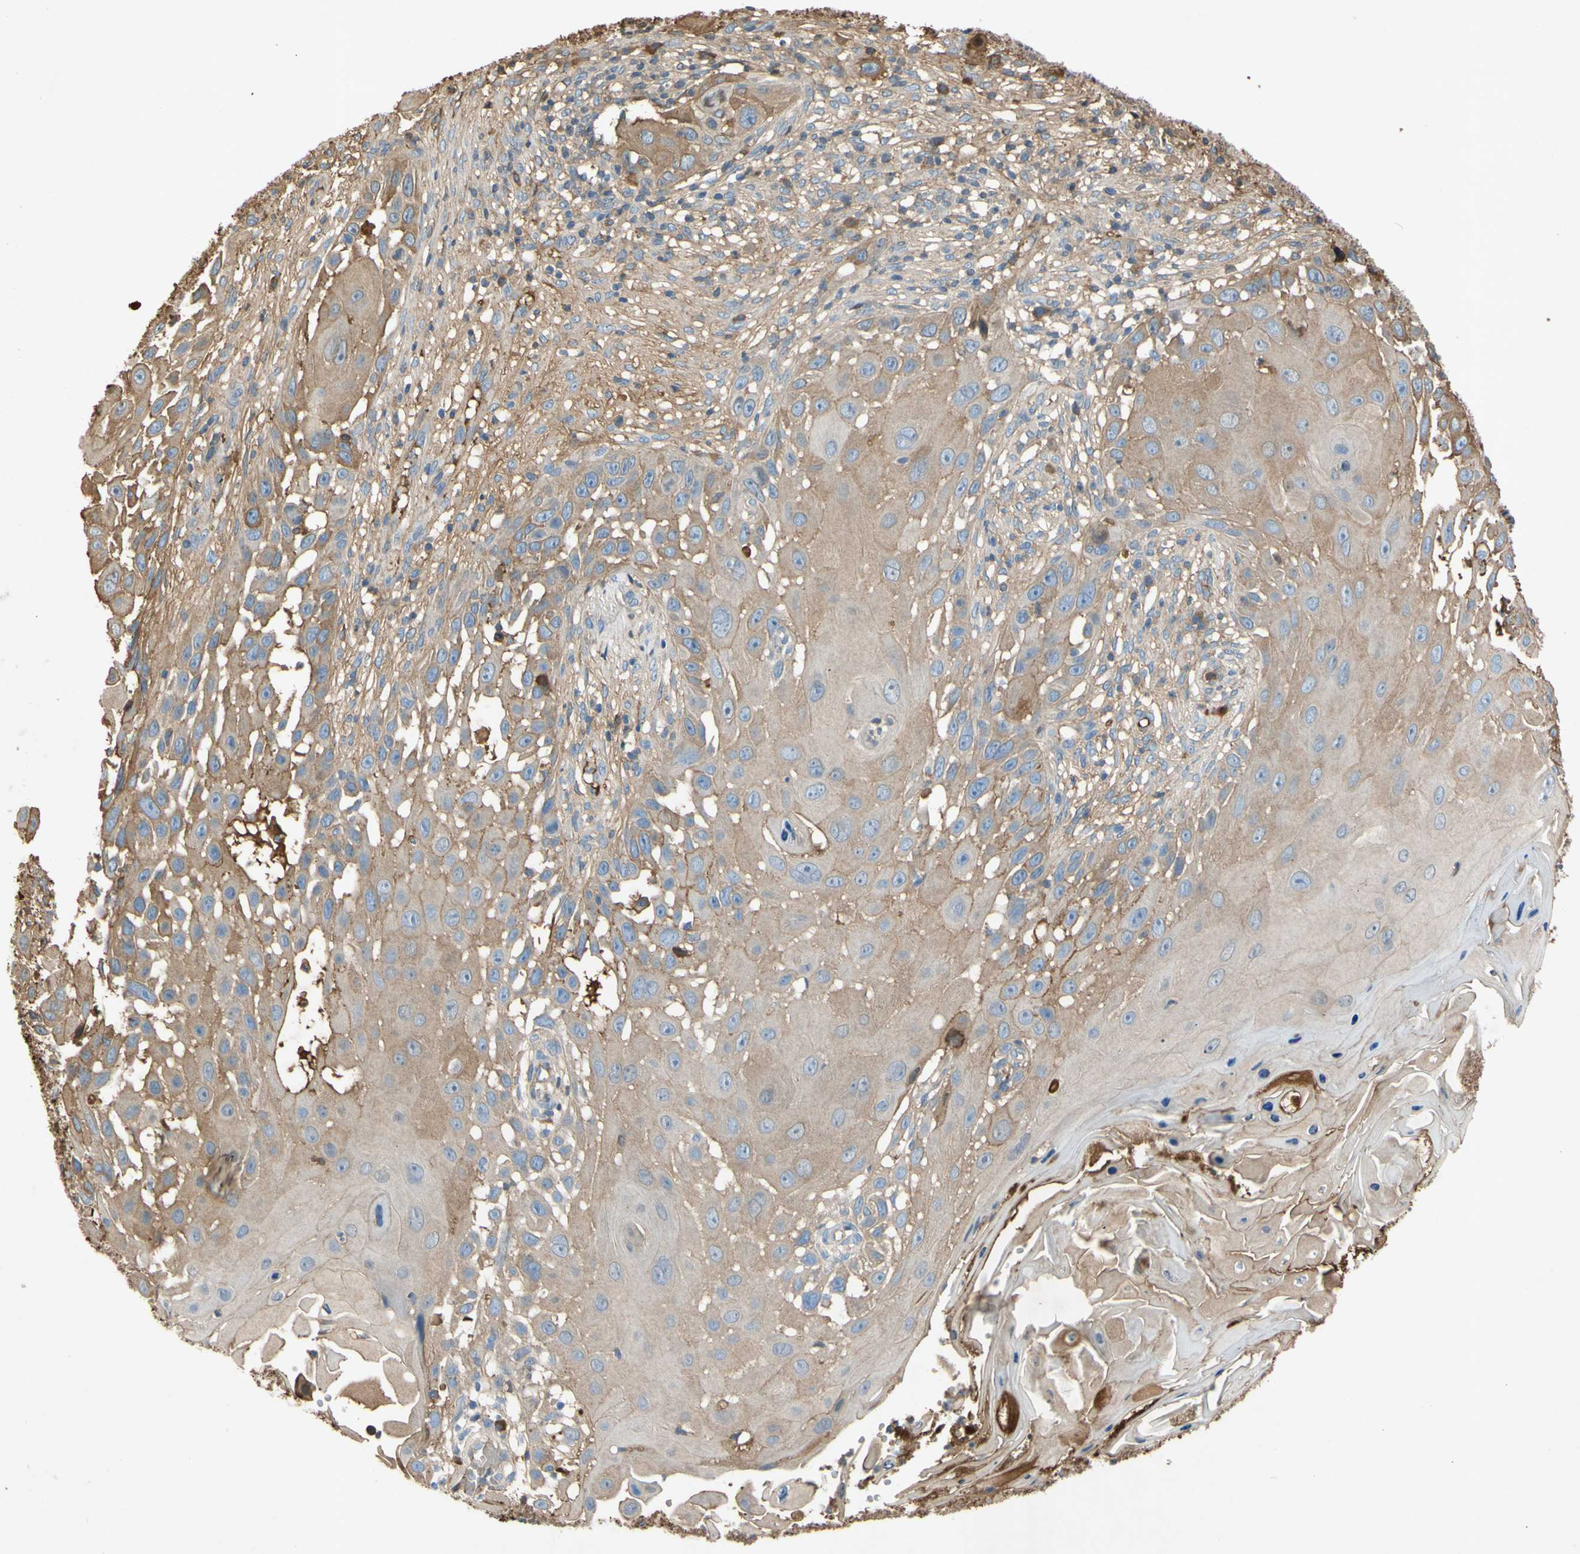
{"staining": {"intensity": "moderate", "quantity": "25%-75%", "location": "cytoplasmic/membranous"}, "tissue": "skin cancer", "cell_type": "Tumor cells", "image_type": "cancer", "snomed": [{"axis": "morphology", "description": "Squamous cell carcinoma, NOS"}, {"axis": "topography", "description": "Skin"}], "caption": "Immunohistochemistry (DAB) staining of squamous cell carcinoma (skin) displays moderate cytoplasmic/membranous protein positivity in approximately 25%-75% of tumor cells.", "gene": "TIMP2", "patient": {"sex": "female", "age": 44}}